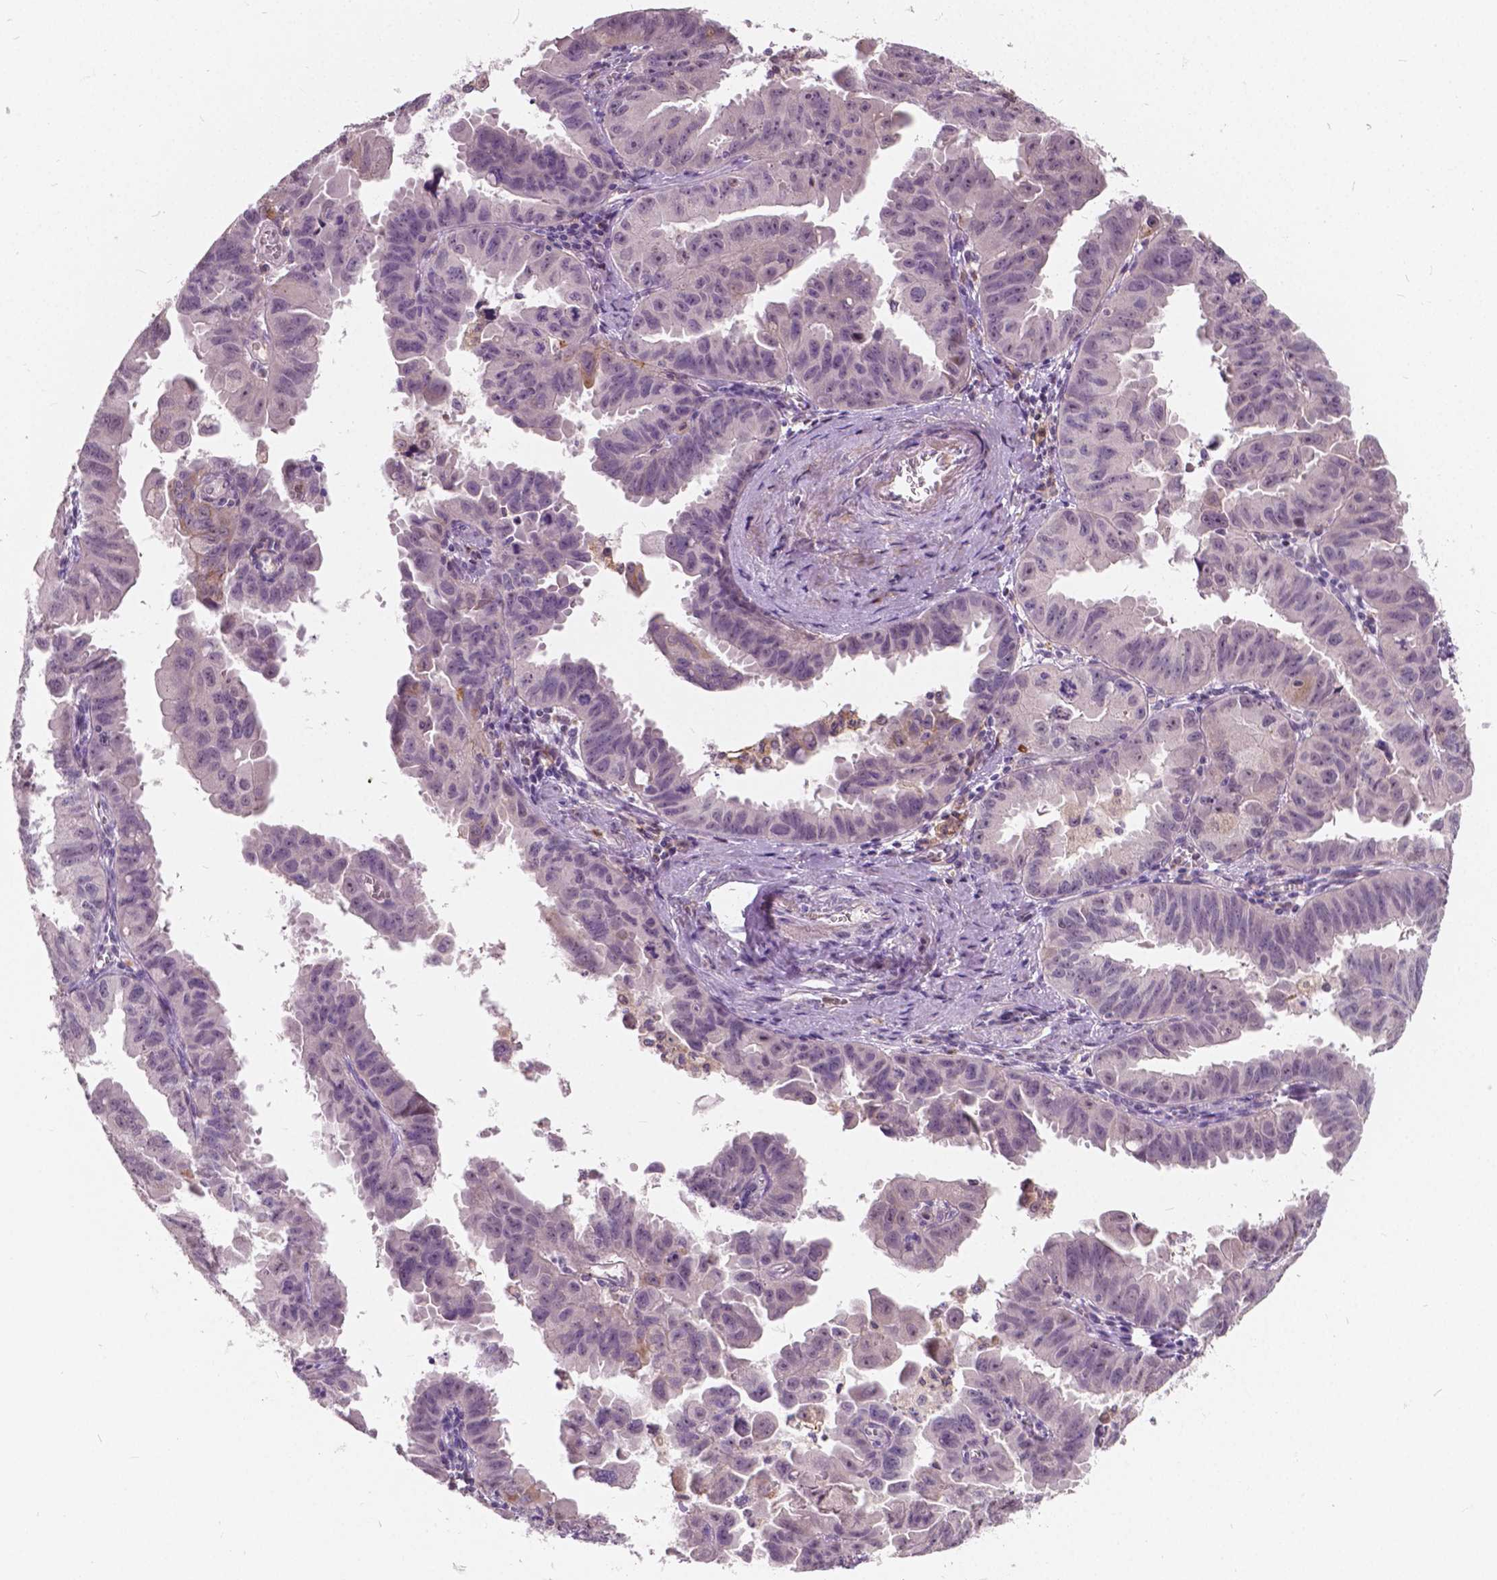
{"staining": {"intensity": "moderate", "quantity": "25%-75%", "location": "nuclear"}, "tissue": "ovarian cancer", "cell_type": "Tumor cells", "image_type": "cancer", "snomed": [{"axis": "morphology", "description": "Carcinoma, endometroid"}, {"axis": "topography", "description": "Ovary"}], "caption": "An image of human endometroid carcinoma (ovarian) stained for a protein shows moderate nuclear brown staining in tumor cells.", "gene": "DLX6", "patient": {"sex": "female", "age": 85}}